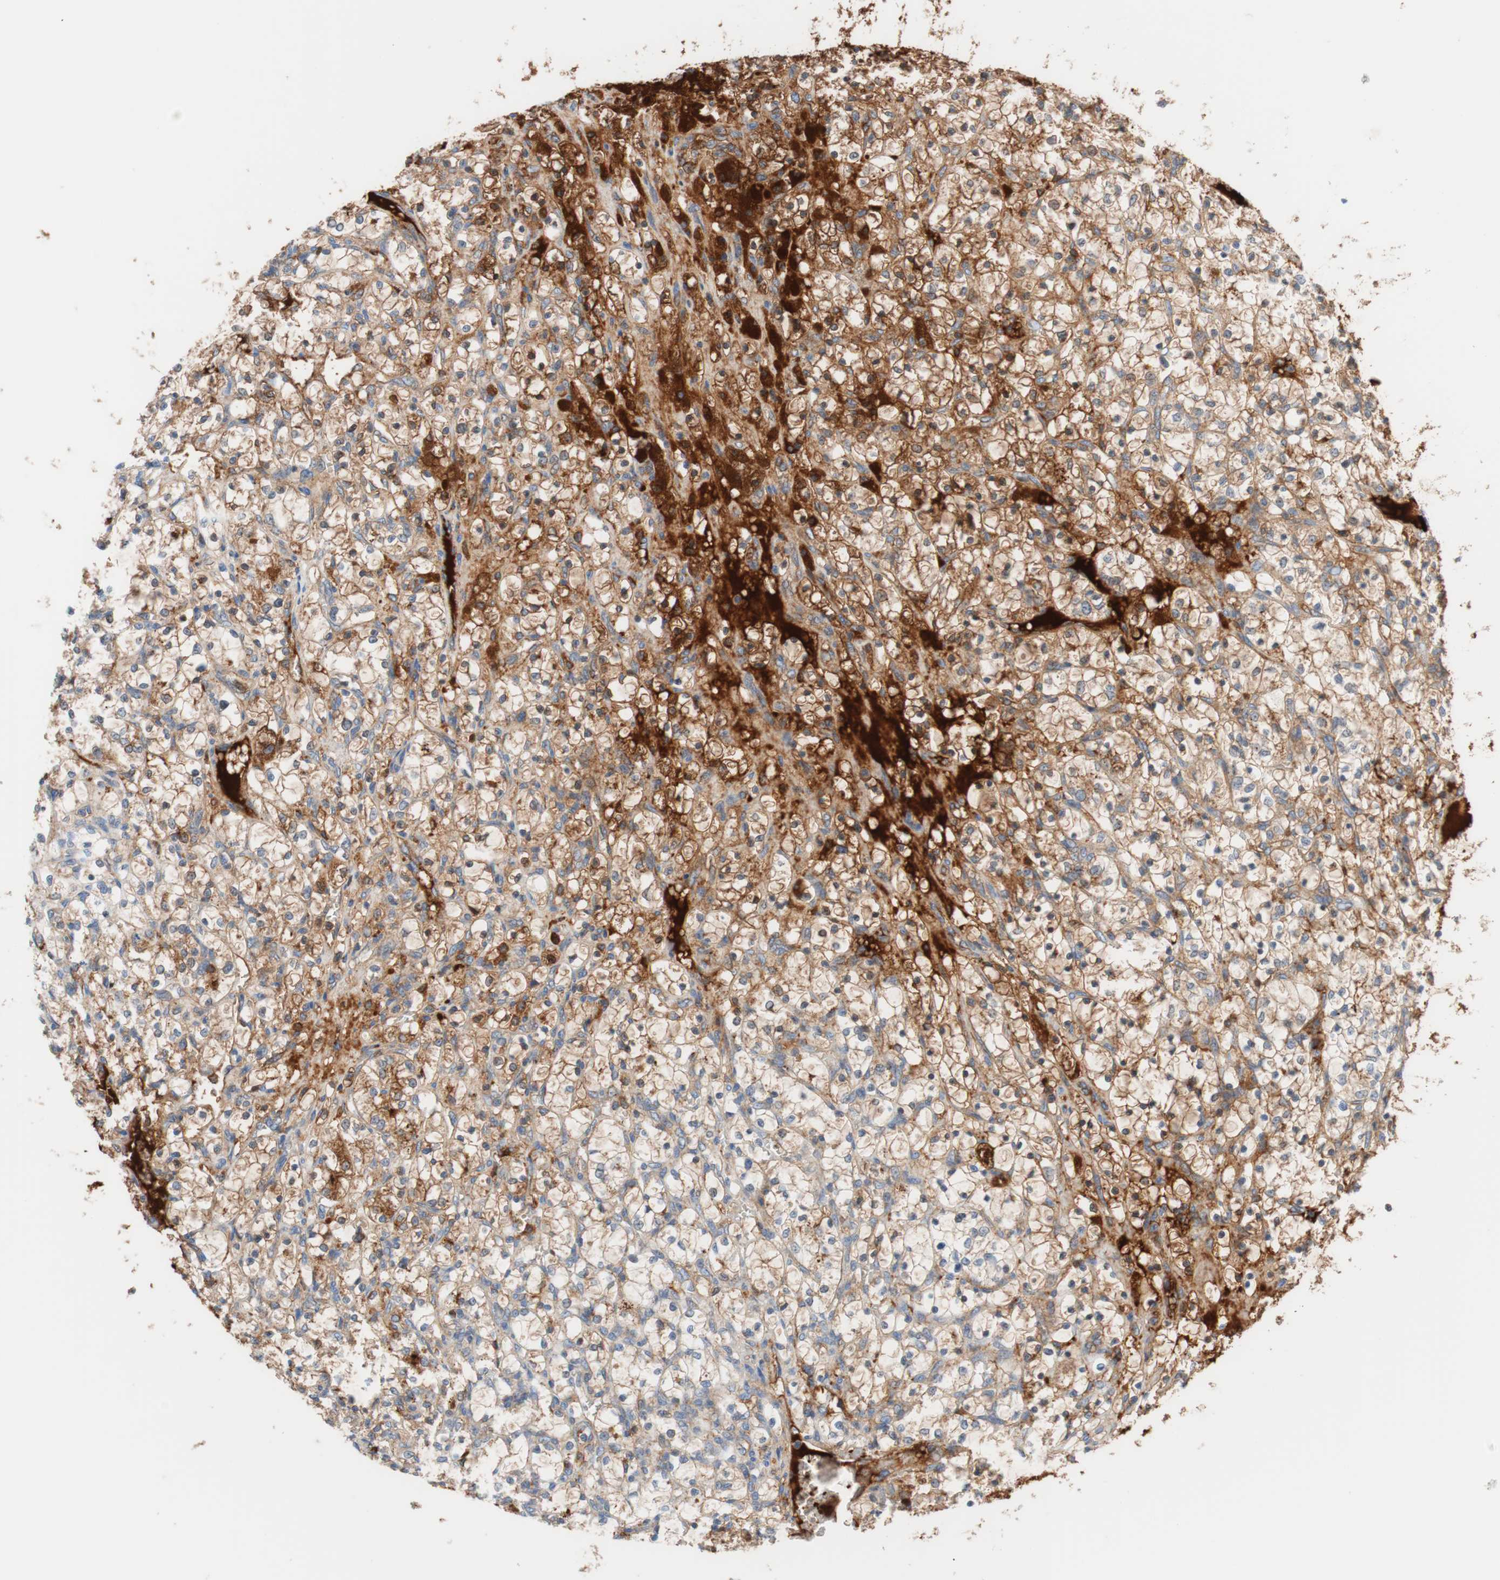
{"staining": {"intensity": "strong", "quantity": "25%-75%", "location": "cytoplasmic/membranous"}, "tissue": "renal cancer", "cell_type": "Tumor cells", "image_type": "cancer", "snomed": [{"axis": "morphology", "description": "Adenocarcinoma, NOS"}, {"axis": "topography", "description": "Kidney"}], "caption": "Renal adenocarcinoma was stained to show a protein in brown. There is high levels of strong cytoplasmic/membranous expression in approximately 25%-75% of tumor cells.", "gene": "RBP4", "patient": {"sex": "female", "age": 69}}